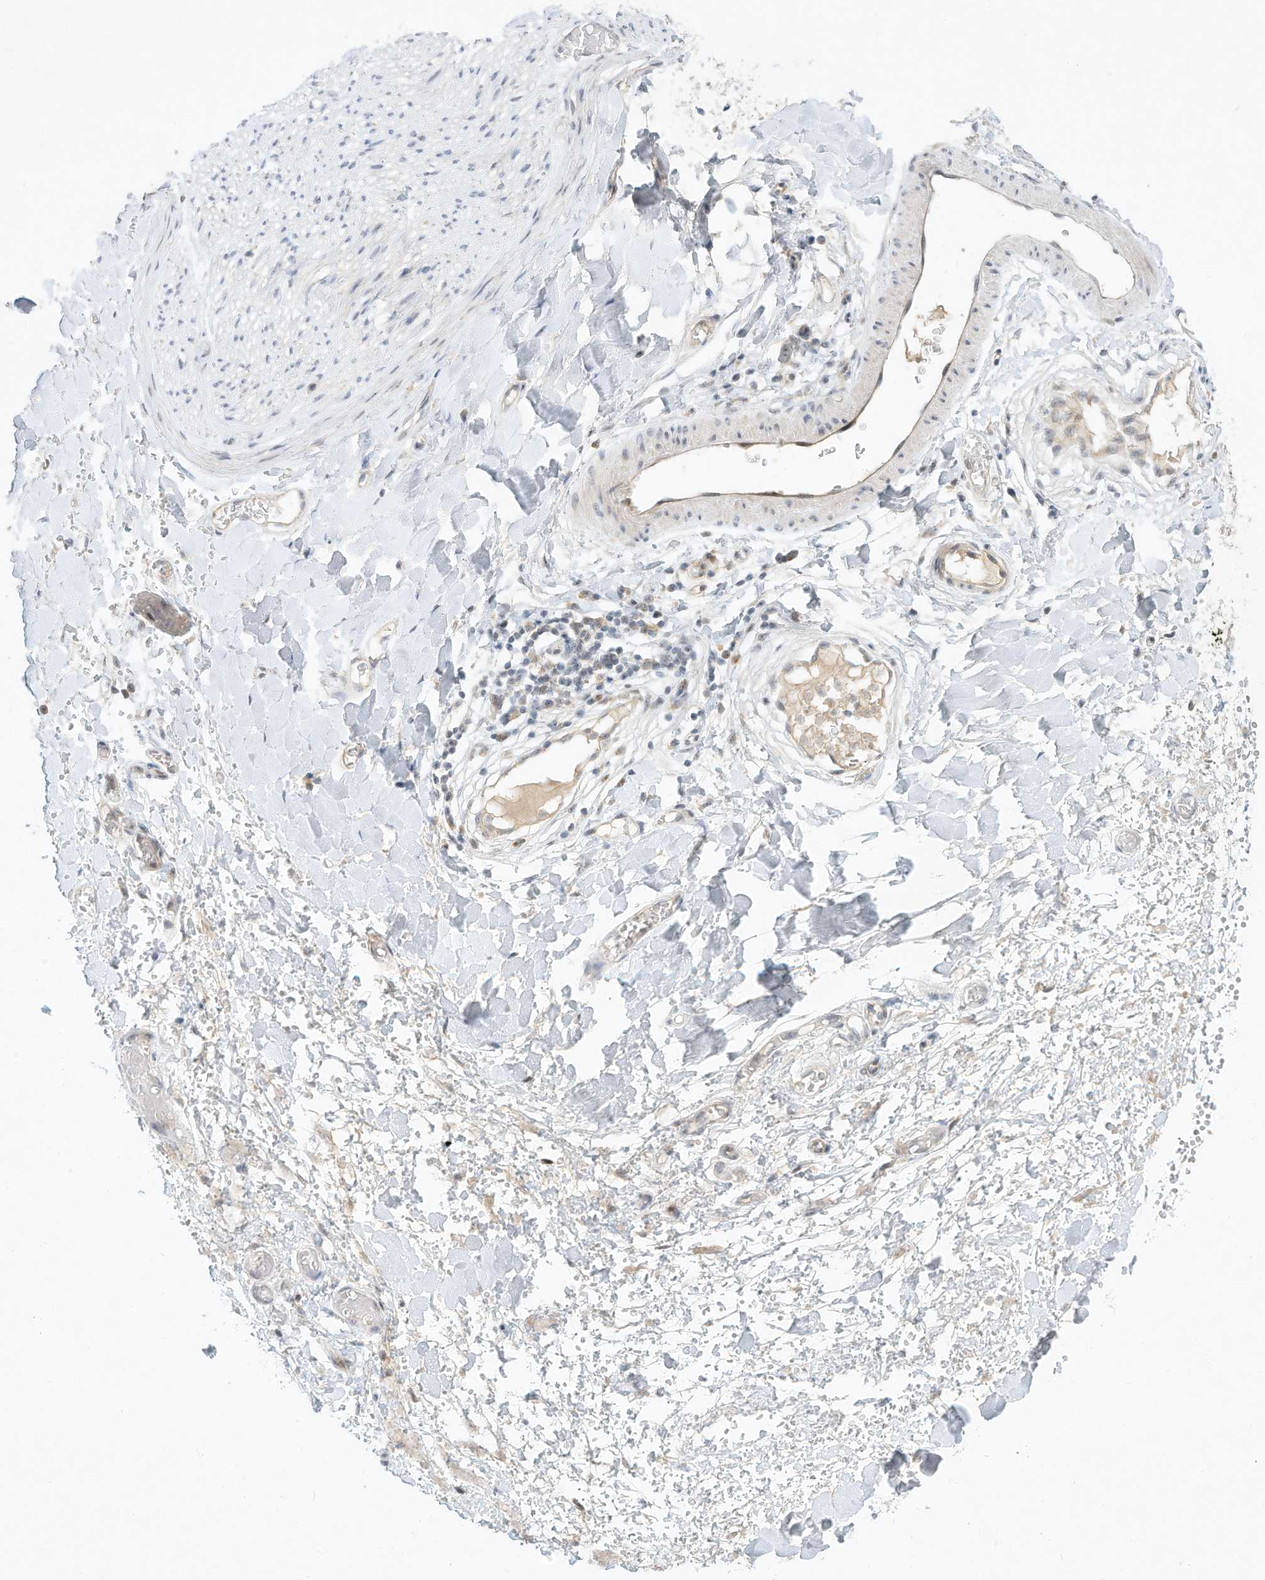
{"staining": {"intensity": "negative", "quantity": "none", "location": "none"}, "tissue": "adipose tissue", "cell_type": "Adipocytes", "image_type": "normal", "snomed": [{"axis": "morphology", "description": "Normal tissue, NOS"}, {"axis": "morphology", "description": "Adenocarcinoma, NOS"}, {"axis": "topography", "description": "Stomach, upper"}, {"axis": "topography", "description": "Peripheral nerve tissue"}], "caption": "Adipocytes are negative for protein expression in normal human adipose tissue. Brightfield microscopy of immunohistochemistry (IHC) stained with DAB (3,3'-diaminobenzidine) (brown) and hematoxylin (blue), captured at high magnification.", "gene": "PAK6", "patient": {"sex": "male", "age": 62}}